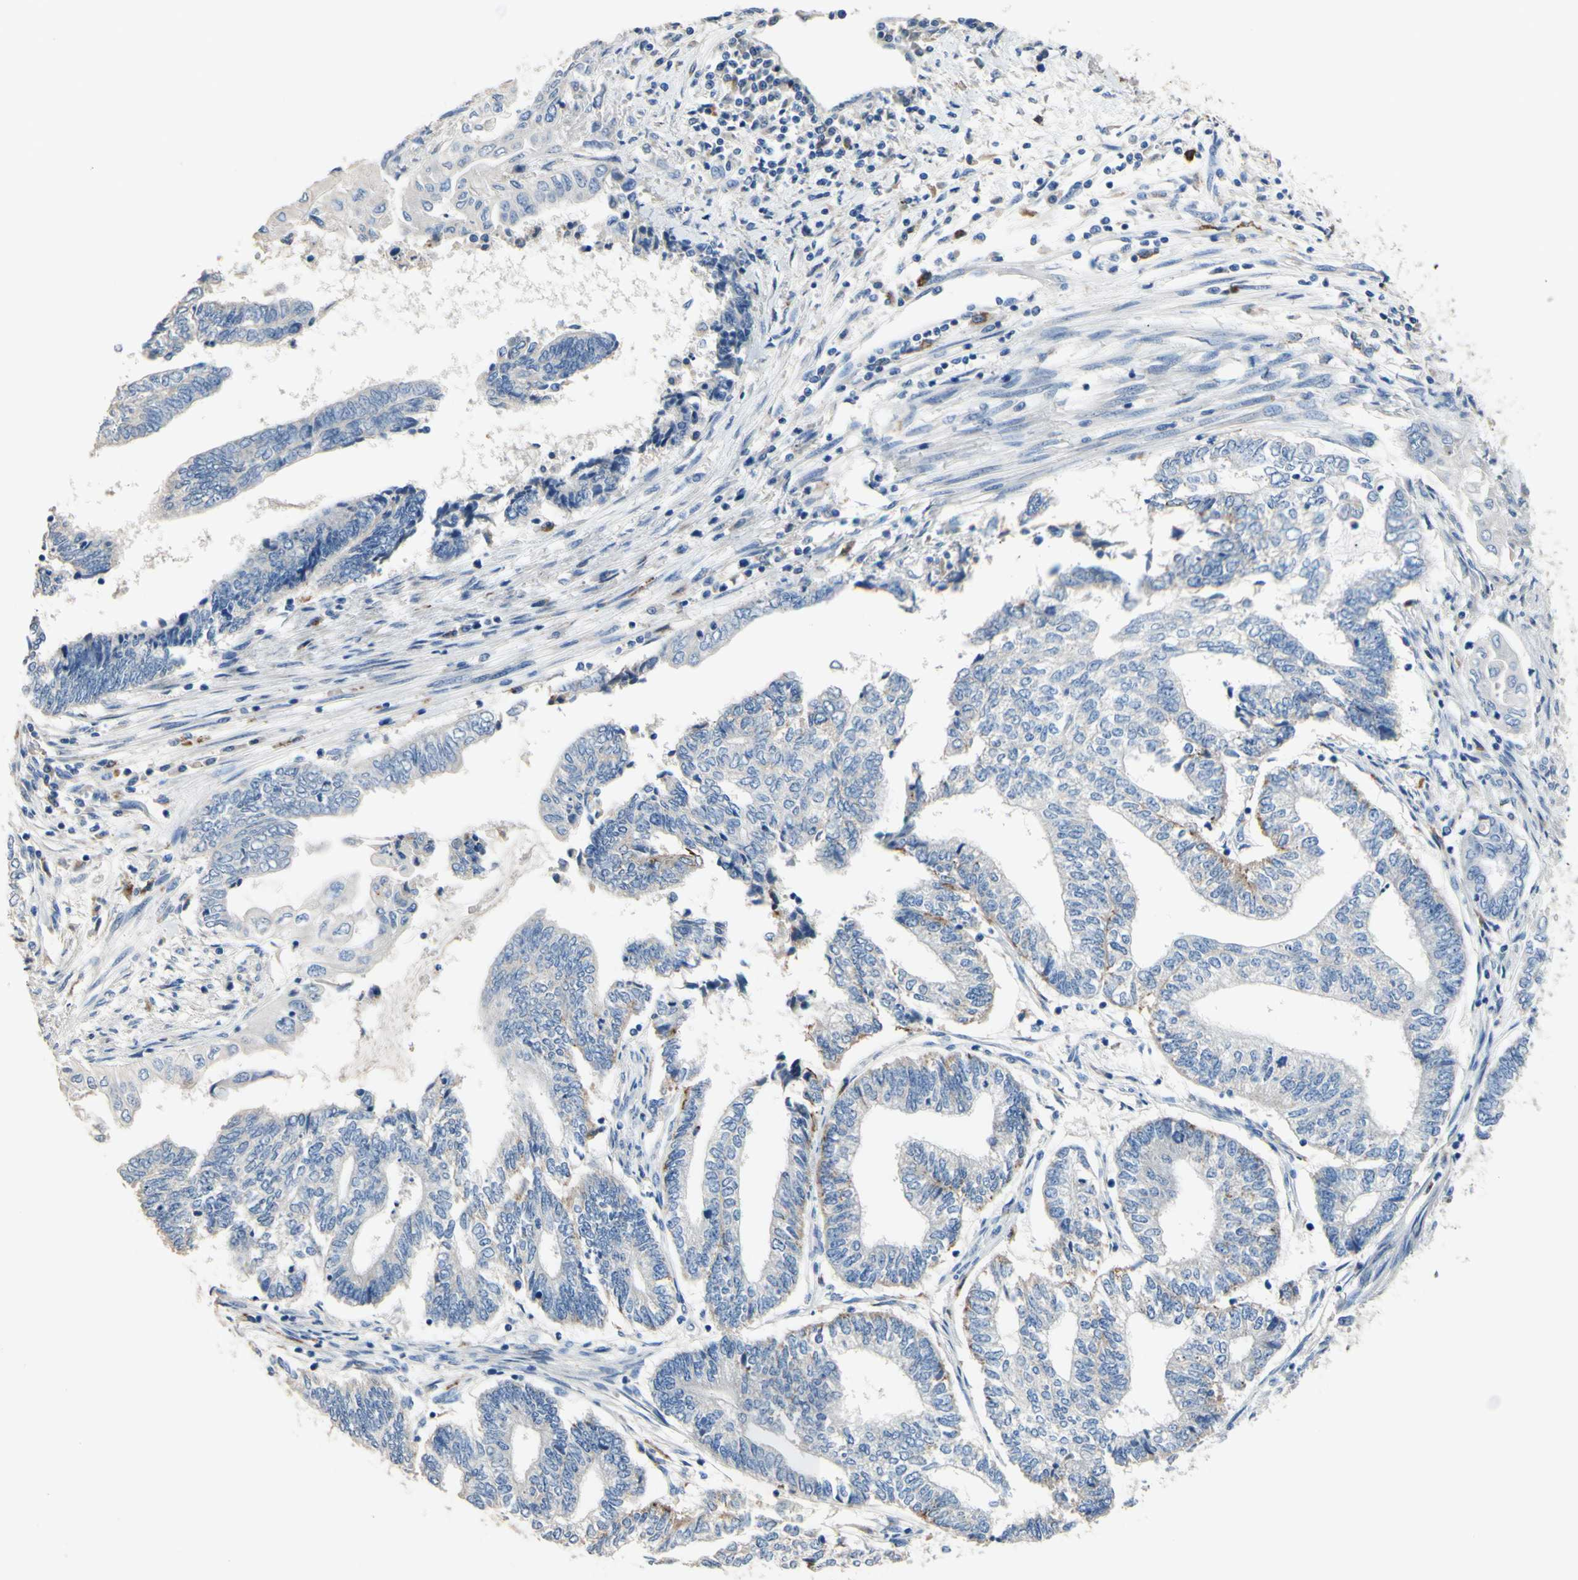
{"staining": {"intensity": "moderate", "quantity": "<25%", "location": "cytoplasmic/membranous"}, "tissue": "endometrial cancer", "cell_type": "Tumor cells", "image_type": "cancer", "snomed": [{"axis": "morphology", "description": "Adenocarcinoma, NOS"}, {"axis": "topography", "description": "Uterus"}, {"axis": "topography", "description": "Endometrium"}], "caption": "This is an image of IHC staining of endometrial cancer (adenocarcinoma), which shows moderate positivity in the cytoplasmic/membranous of tumor cells.", "gene": "CDON", "patient": {"sex": "female", "age": 70}}